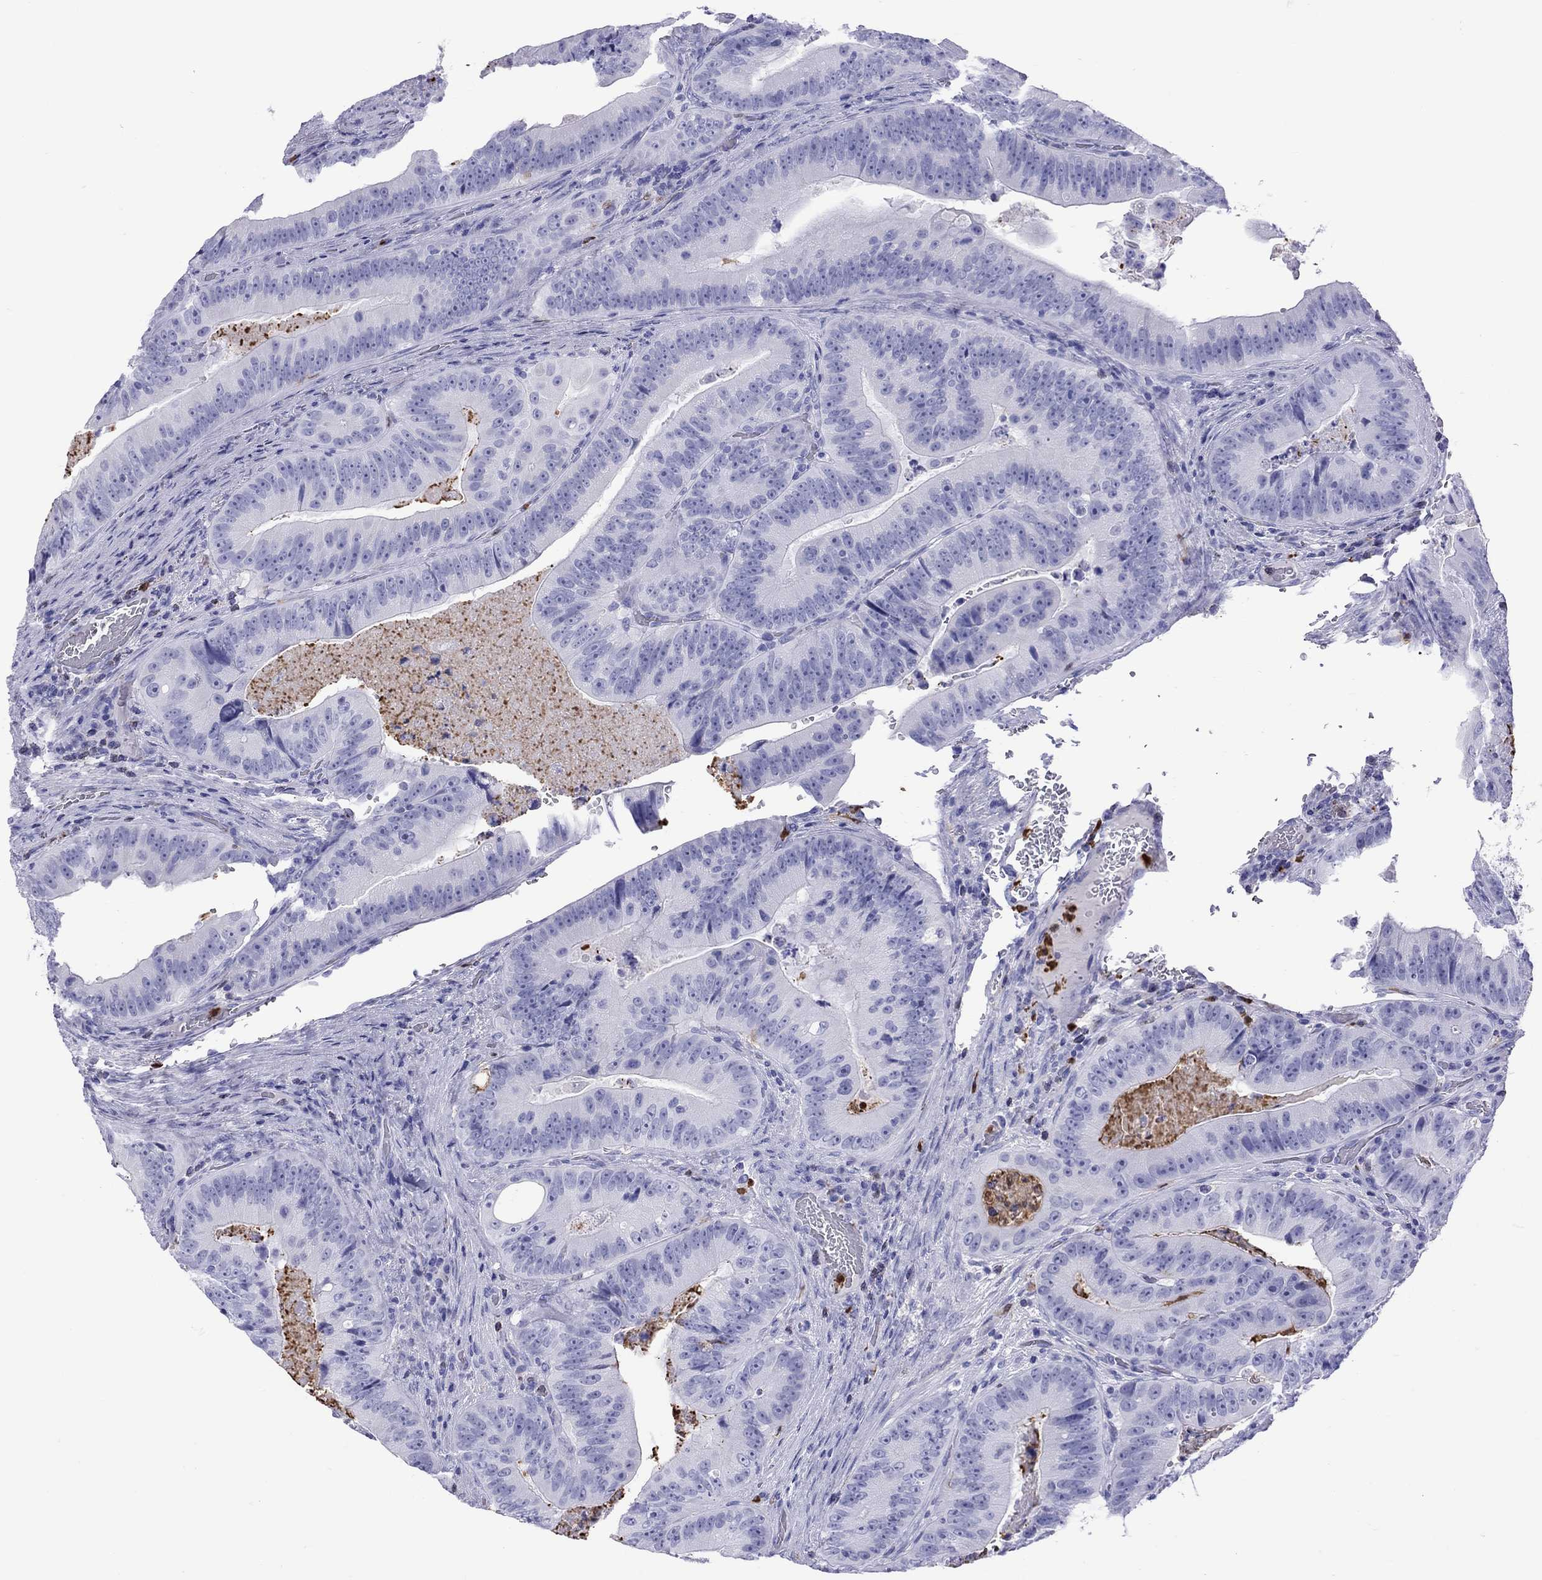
{"staining": {"intensity": "negative", "quantity": "none", "location": "none"}, "tissue": "colorectal cancer", "cell_type": "Tumor cells", "image_type": "cancer", "snomed": [{"axis": "morphology", "description": "Adenocarcinoma, NOS"}, {"axis": "topography", "description": "Colon"}], "caption": "The image shows no significant positivity in tumor cells of colorectal cancer (adenocarcinoma). (DAB immunohistochemistry (IHC) with hematoxylin counter stain).", "gene": "SLAMF1", "patient": {"sex": "female", "age": 86}}